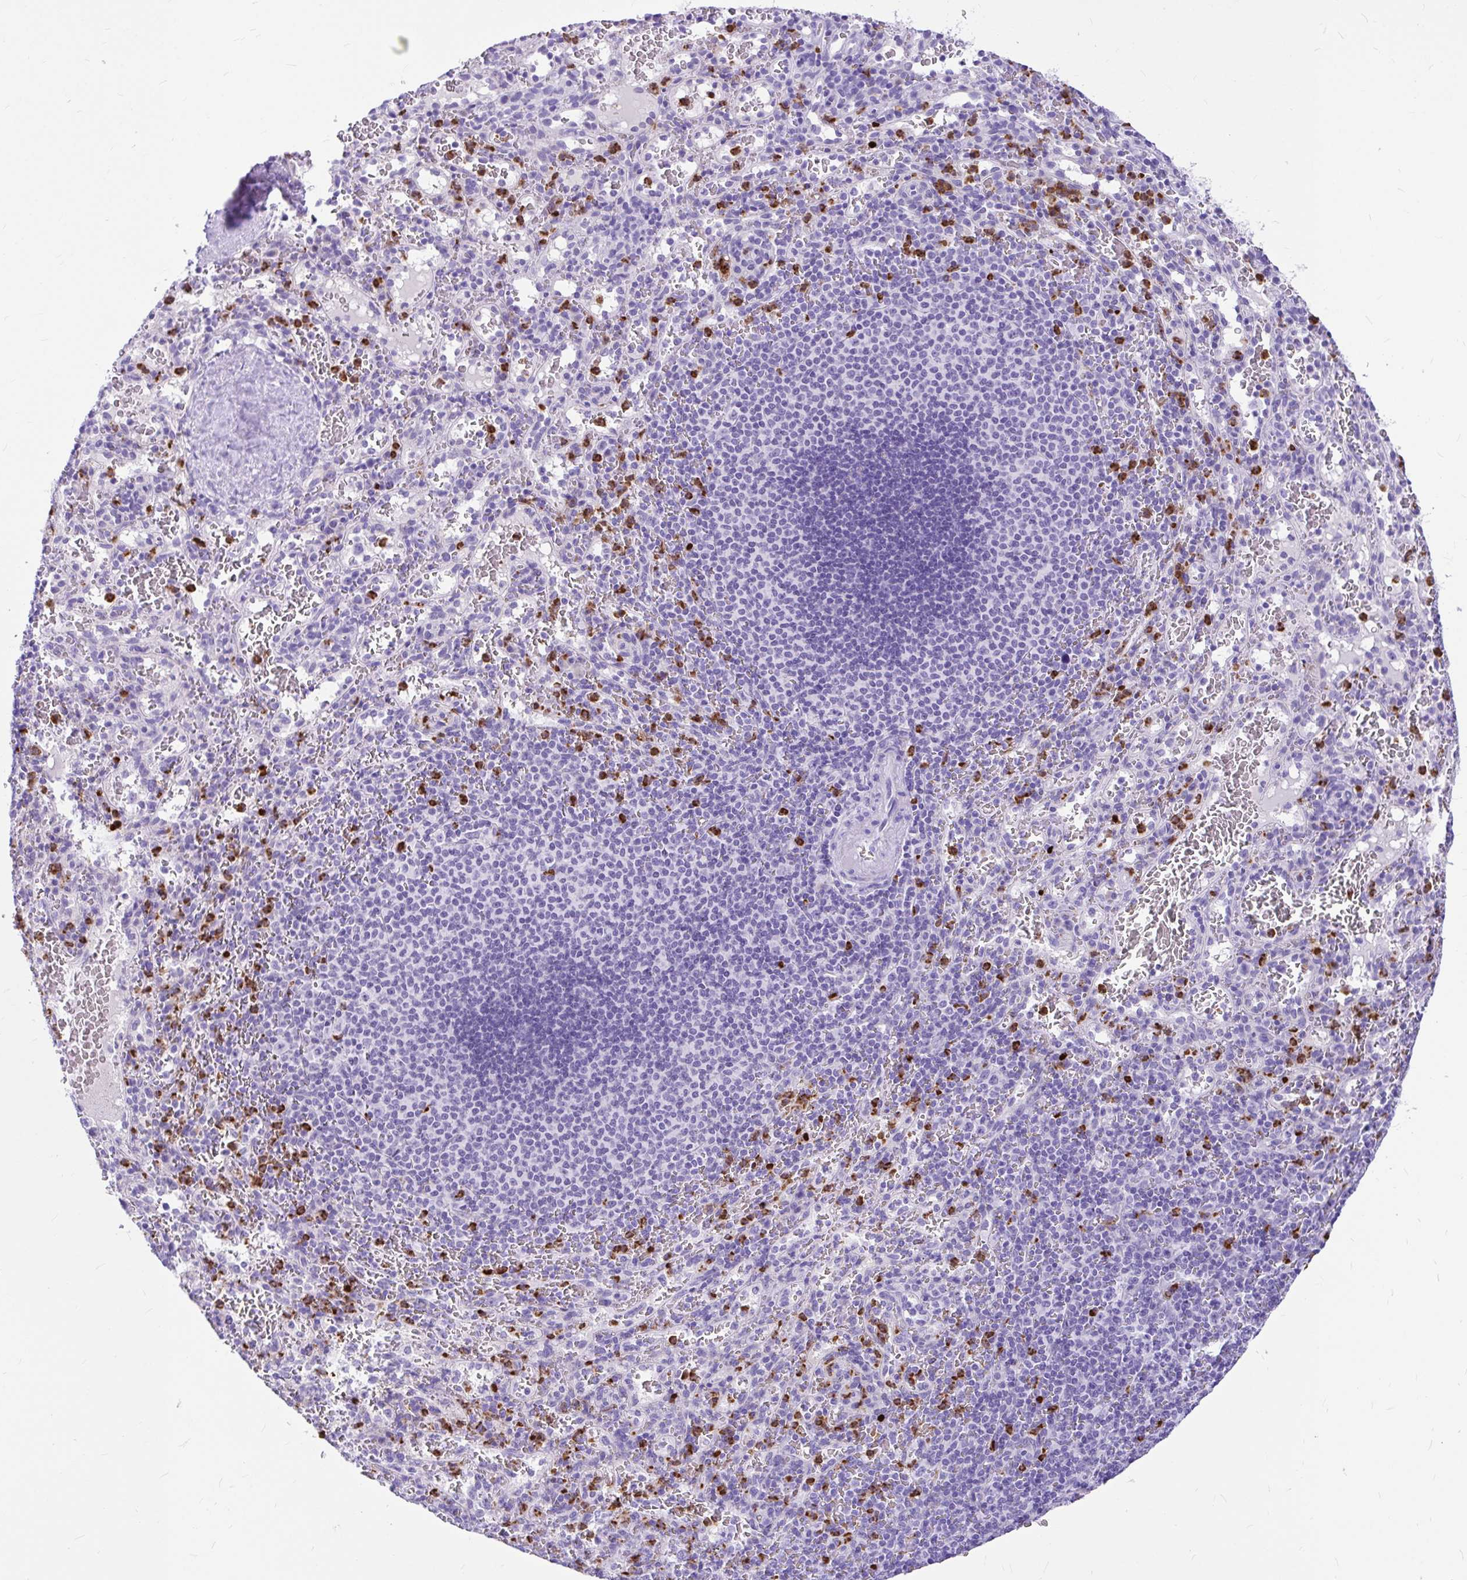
{"staining": {"intensity": "moderate", "quantity": "25%-75%", "location": "cytoplasmic/membranous"}, "tissue": "spleen", "cell_type": "Cells in red pulp", "image_type": "normal", "snomed": [{"axis": "morphology", "description": "Normal tissue, NOS"}, {"axis": "topography", "description": "Spleen"}], "caption": "Cells in red pulp reveal medium levels of moderate cytoplasmic/membranous staining in approximately 25%-75% of cells in unremarkable human spleen.", "gene": "CLEC1B", "patient": {"sex": "male", "age": 57}}